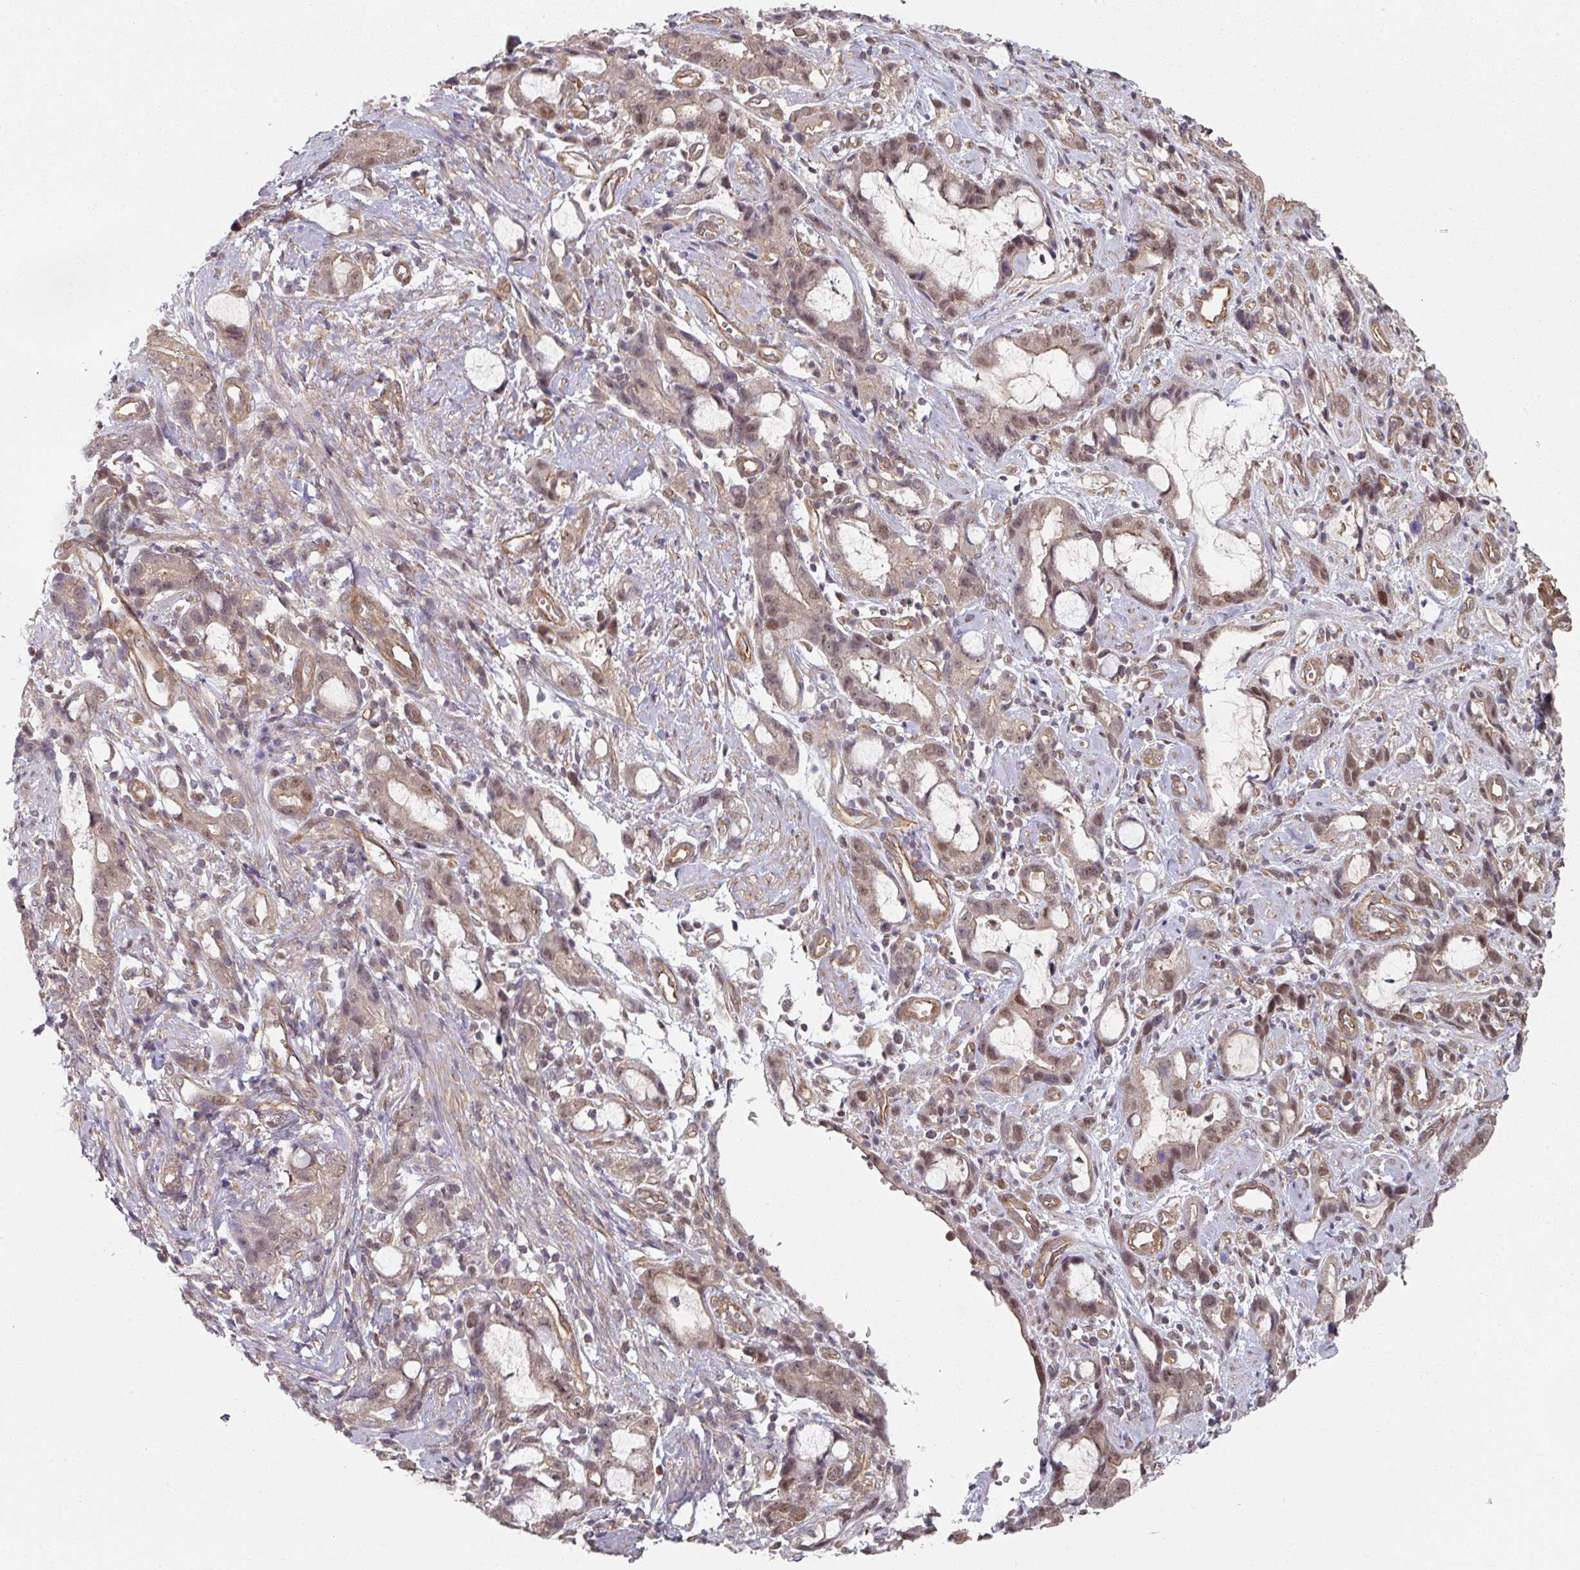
{"staining": {"intensity": "moderate", "quantity": "25%-75%", "location": "nuclear"}, "tissue": "stomach cancer", "cell_type": "Tumor cells", "image_type": "cancer", "snomed": [{"axis": "morphology", "description": "Adenocarcinoma, NOS"}, {"axis": "topography", "description": "Stomach"}], "caption": "Immunohistochemistry (IHC) histopathology image of neoplastic tissue: human stomach cancer (adenocarcinoma) stained using IHC exhibits medium levels of moderate protein expression localized specifically in the nuclear of tumor cells, appearing as a nuclear brown color.", "gene": "PSME3IP1", "patient": {"sex": "male", "age": 55}}